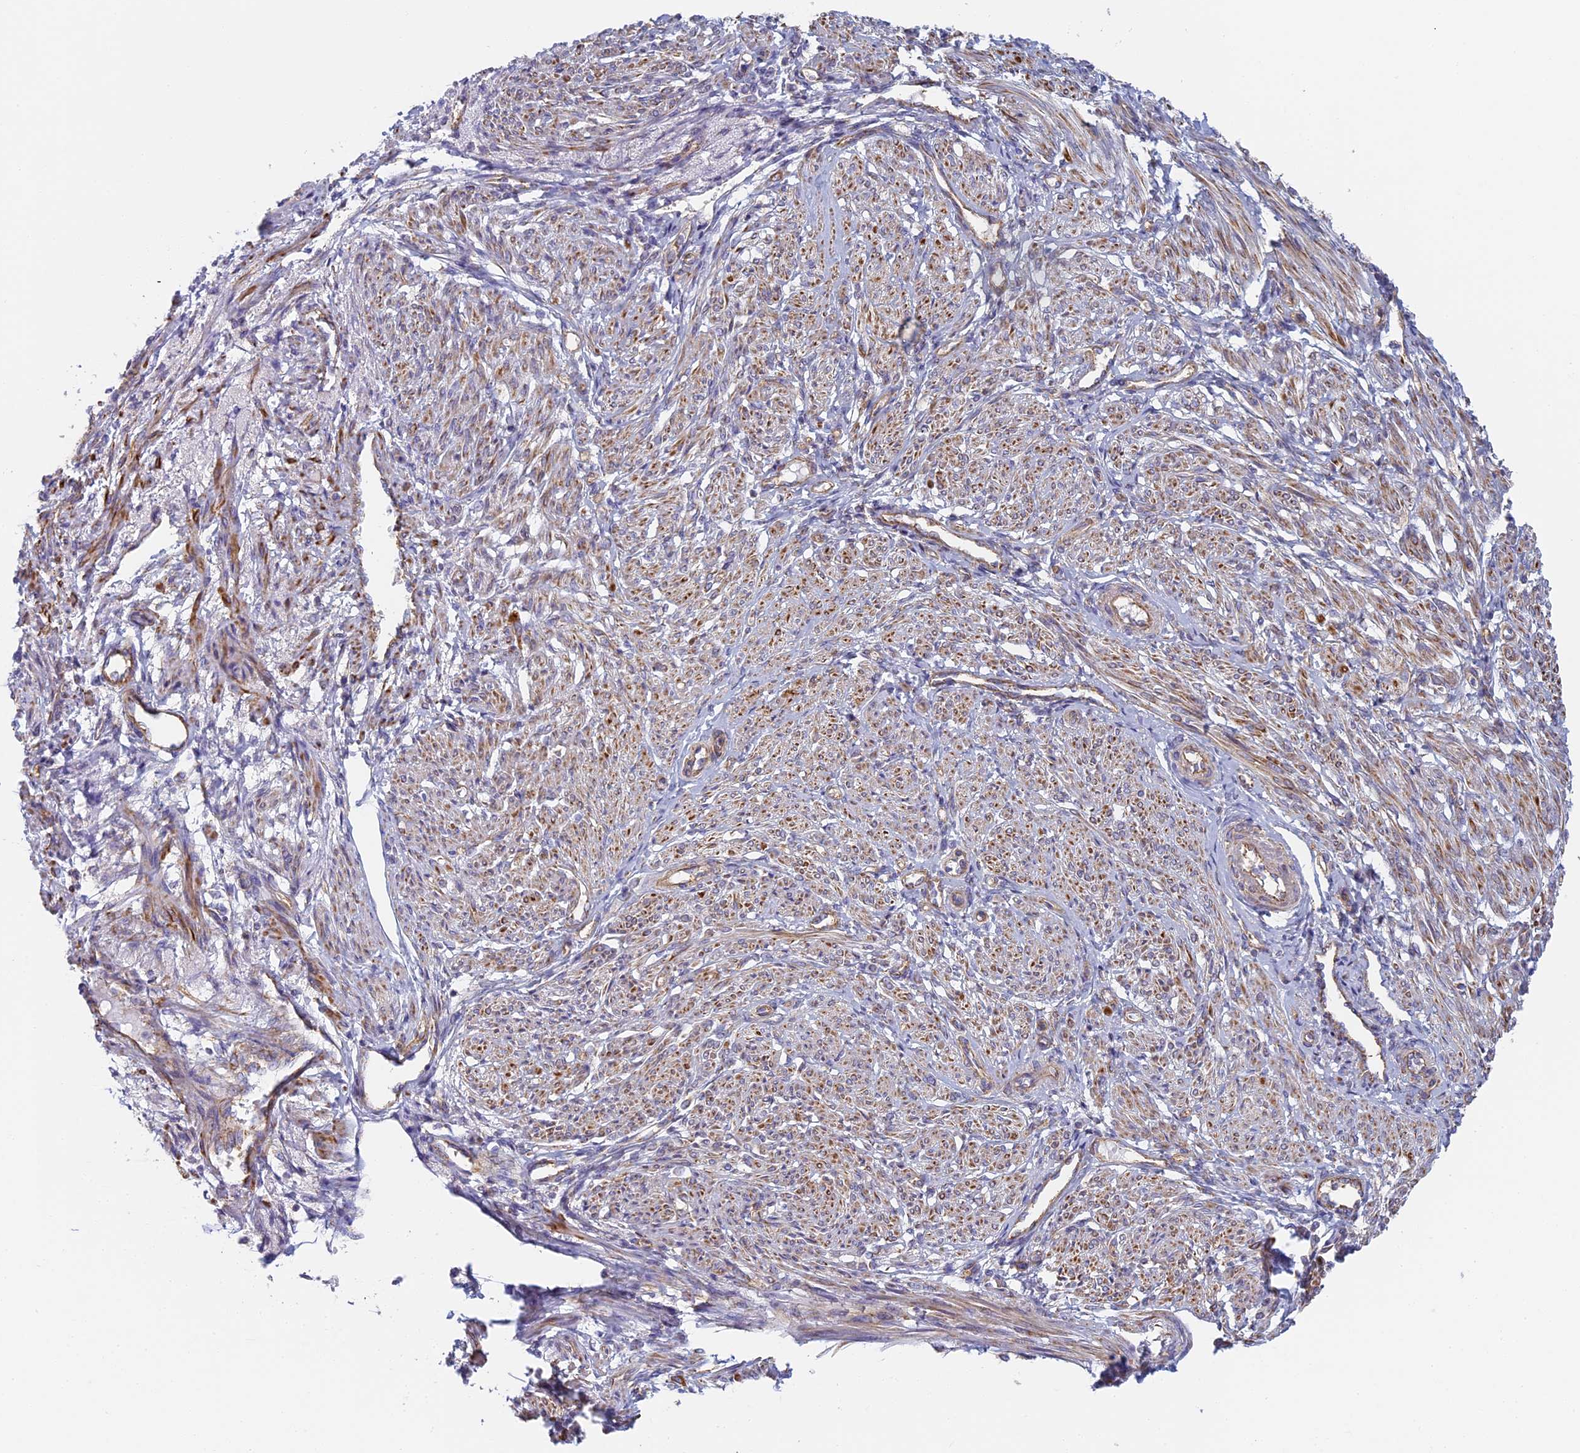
{"staining": {"intensity": "strong", "quantity": "<25%", "location": "cytoplasmic/membranous"}, "tissue": "smooth muscle", "cell_type": "Smooth muscle cells", "image_type": "normal", "snomed": [{"axis": "morphology", "description": "Normal tissue, NOS"}, {"axis": "topography", "description": "Smooth muscle"}], "caption": "DAB (3,3'-diaminobenzidine) immunohistochemical staining of unremarkable smooth muscle exhibits strong cytoplasmic/membranous protein expression in about <25% of smooth muscle cells. (DAB (3,3'-diaminobenzidine) = brown stain, brightfield microscopy at high magnification).", "gene": "DDA1", "patient": {"sex": "female", "age": 39}}